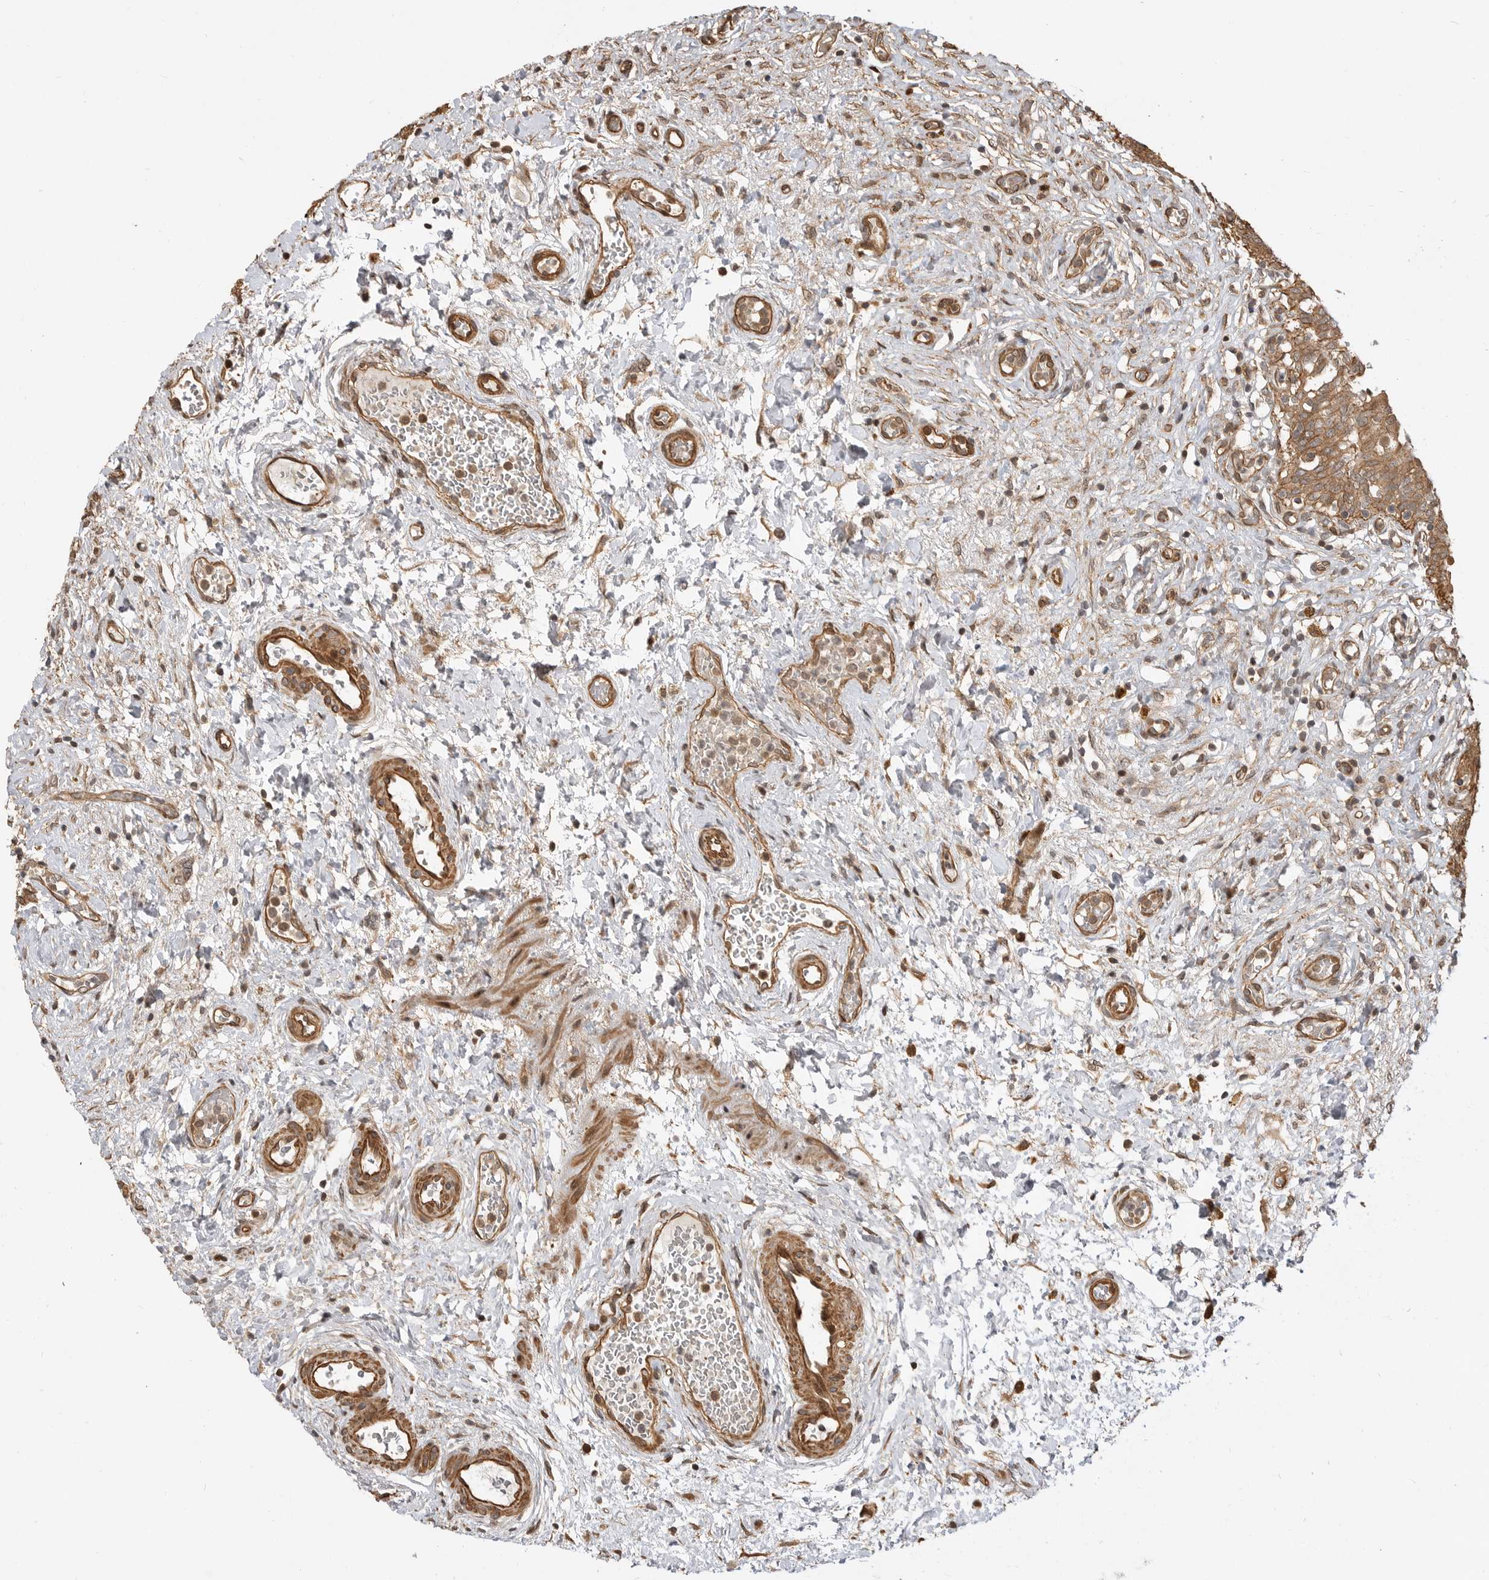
{"staining": {"intensity": "strong", "quantity": ">75%", "location": "cytoplasmic/membranous,nuclear"}, "tissue": "urinary bladder", "cell_type": "Urothelial cells", "image_type": "normal", "snomed": [{"axis": "morphology", "description": "Urothelial carcinoma, High grade"}, {"axis": "topography", "description": "Urinary bladder"}], "caption": "DAB (3,3'-diaminobenzidine) immunohistochemical staining of benign human urinary bladder shows strong cytoplasmic/membranous,nuclear protein positivity in about >75% of urothelial cells. The protein is shown in brown color, while the nuclei are stained blue.", "gene": "ADPRS", "patient": {"sex": "male", "age": 46}}